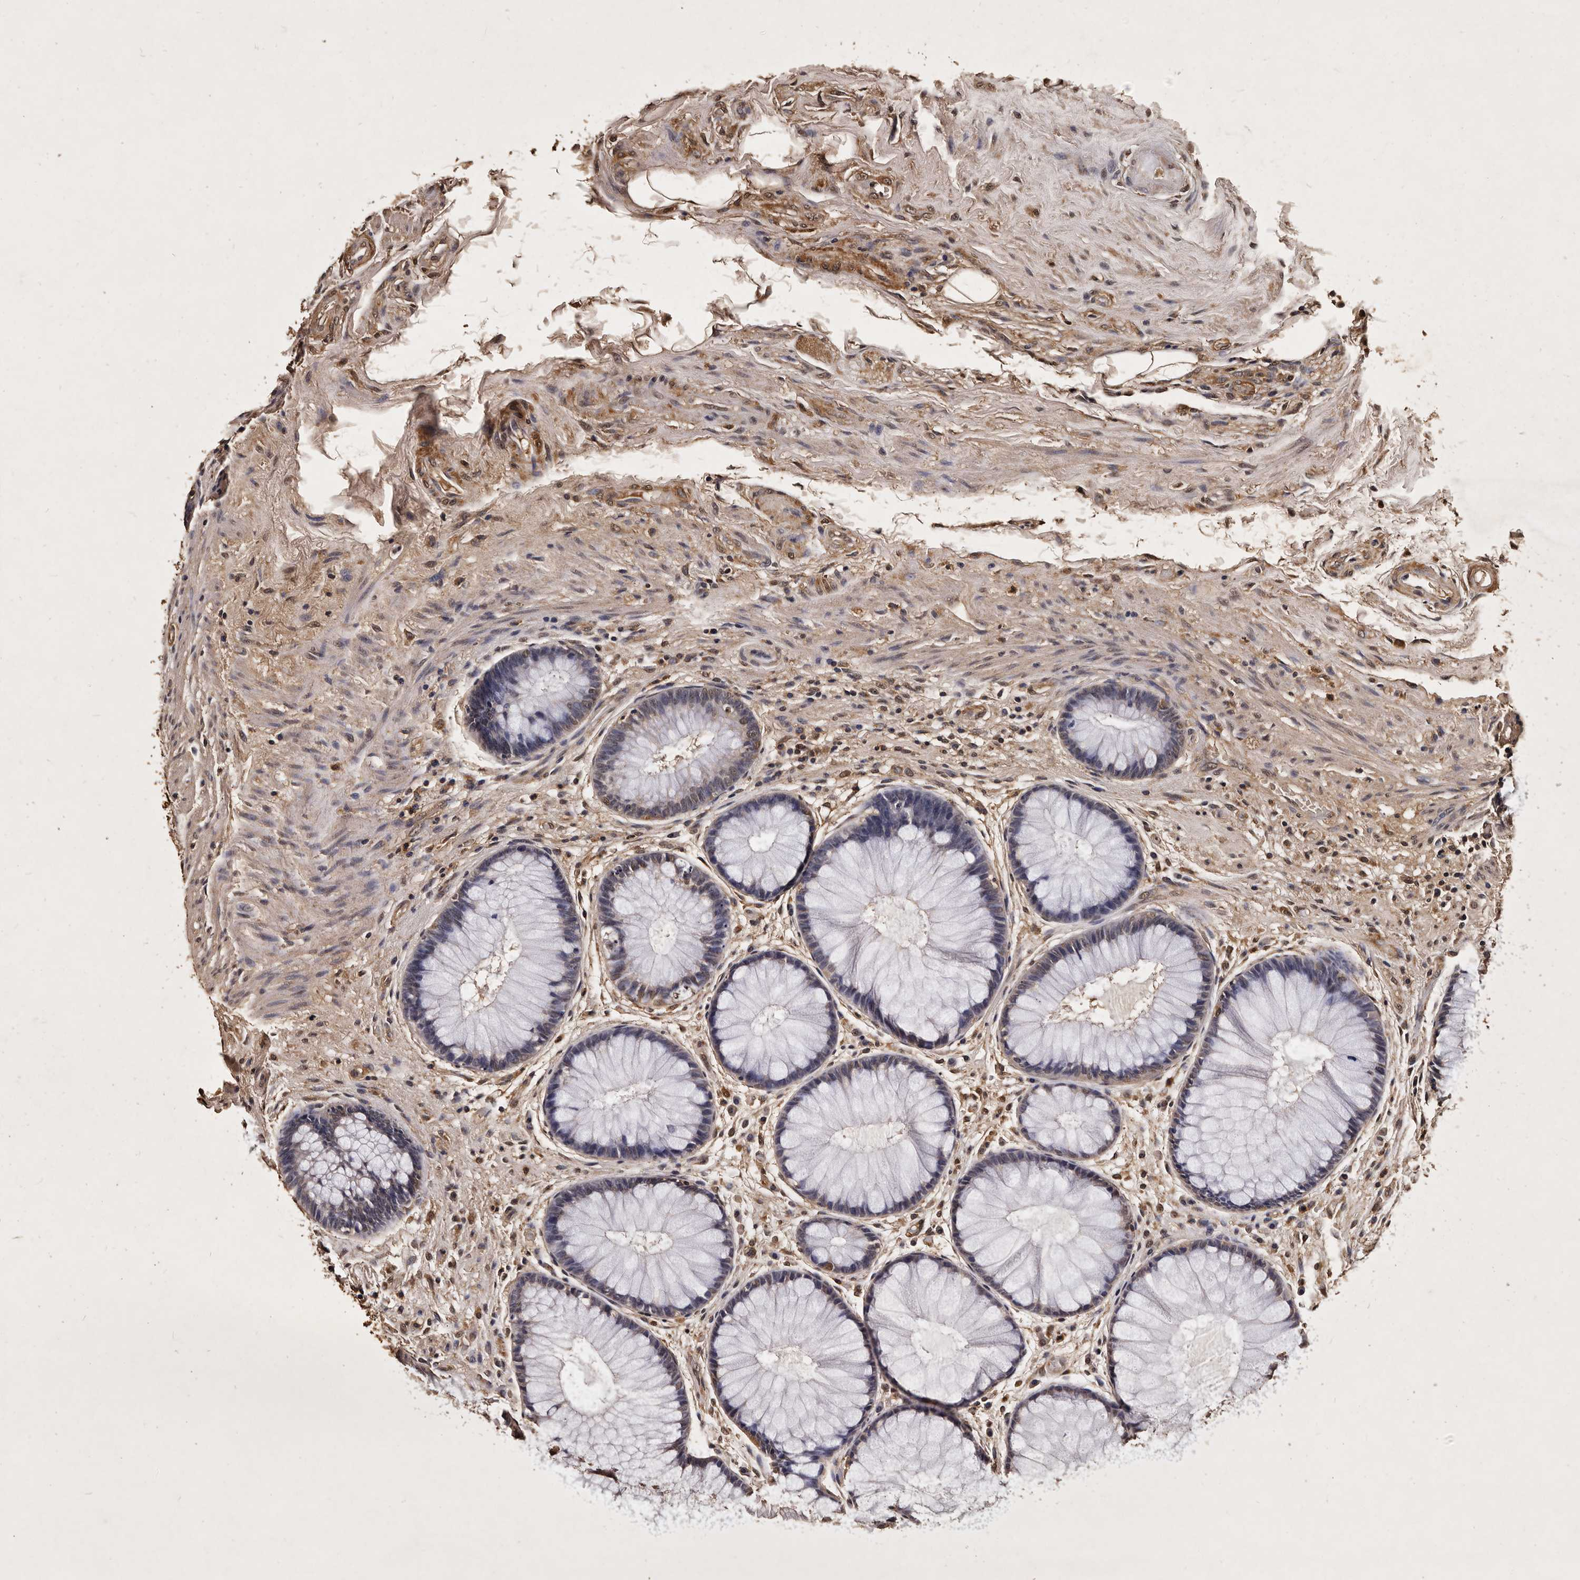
{"staining": {"intensity": "moderate", "quantity": "<25%", "location": "cytoplasmic/membranous"}, "tissue": "rectum", "cell_type": "Glandular cells", "image_type": "normal", "snomed": [{"axis": "morphology", "description": "Normal tissue, NOS"}, {"axis": "topography", "description": "Rectum"}], "caption": "High-magnification brightfield microscopy of normal rectum stained with DAB (brown) and counterstained with hematoxylin (blue). glandular cells exhibit moderate cytoplasmic/membranous expression is present in approximately<25% of cells.", "gene": "PARS2", "patient": {"sex": "male", "age": 51}}